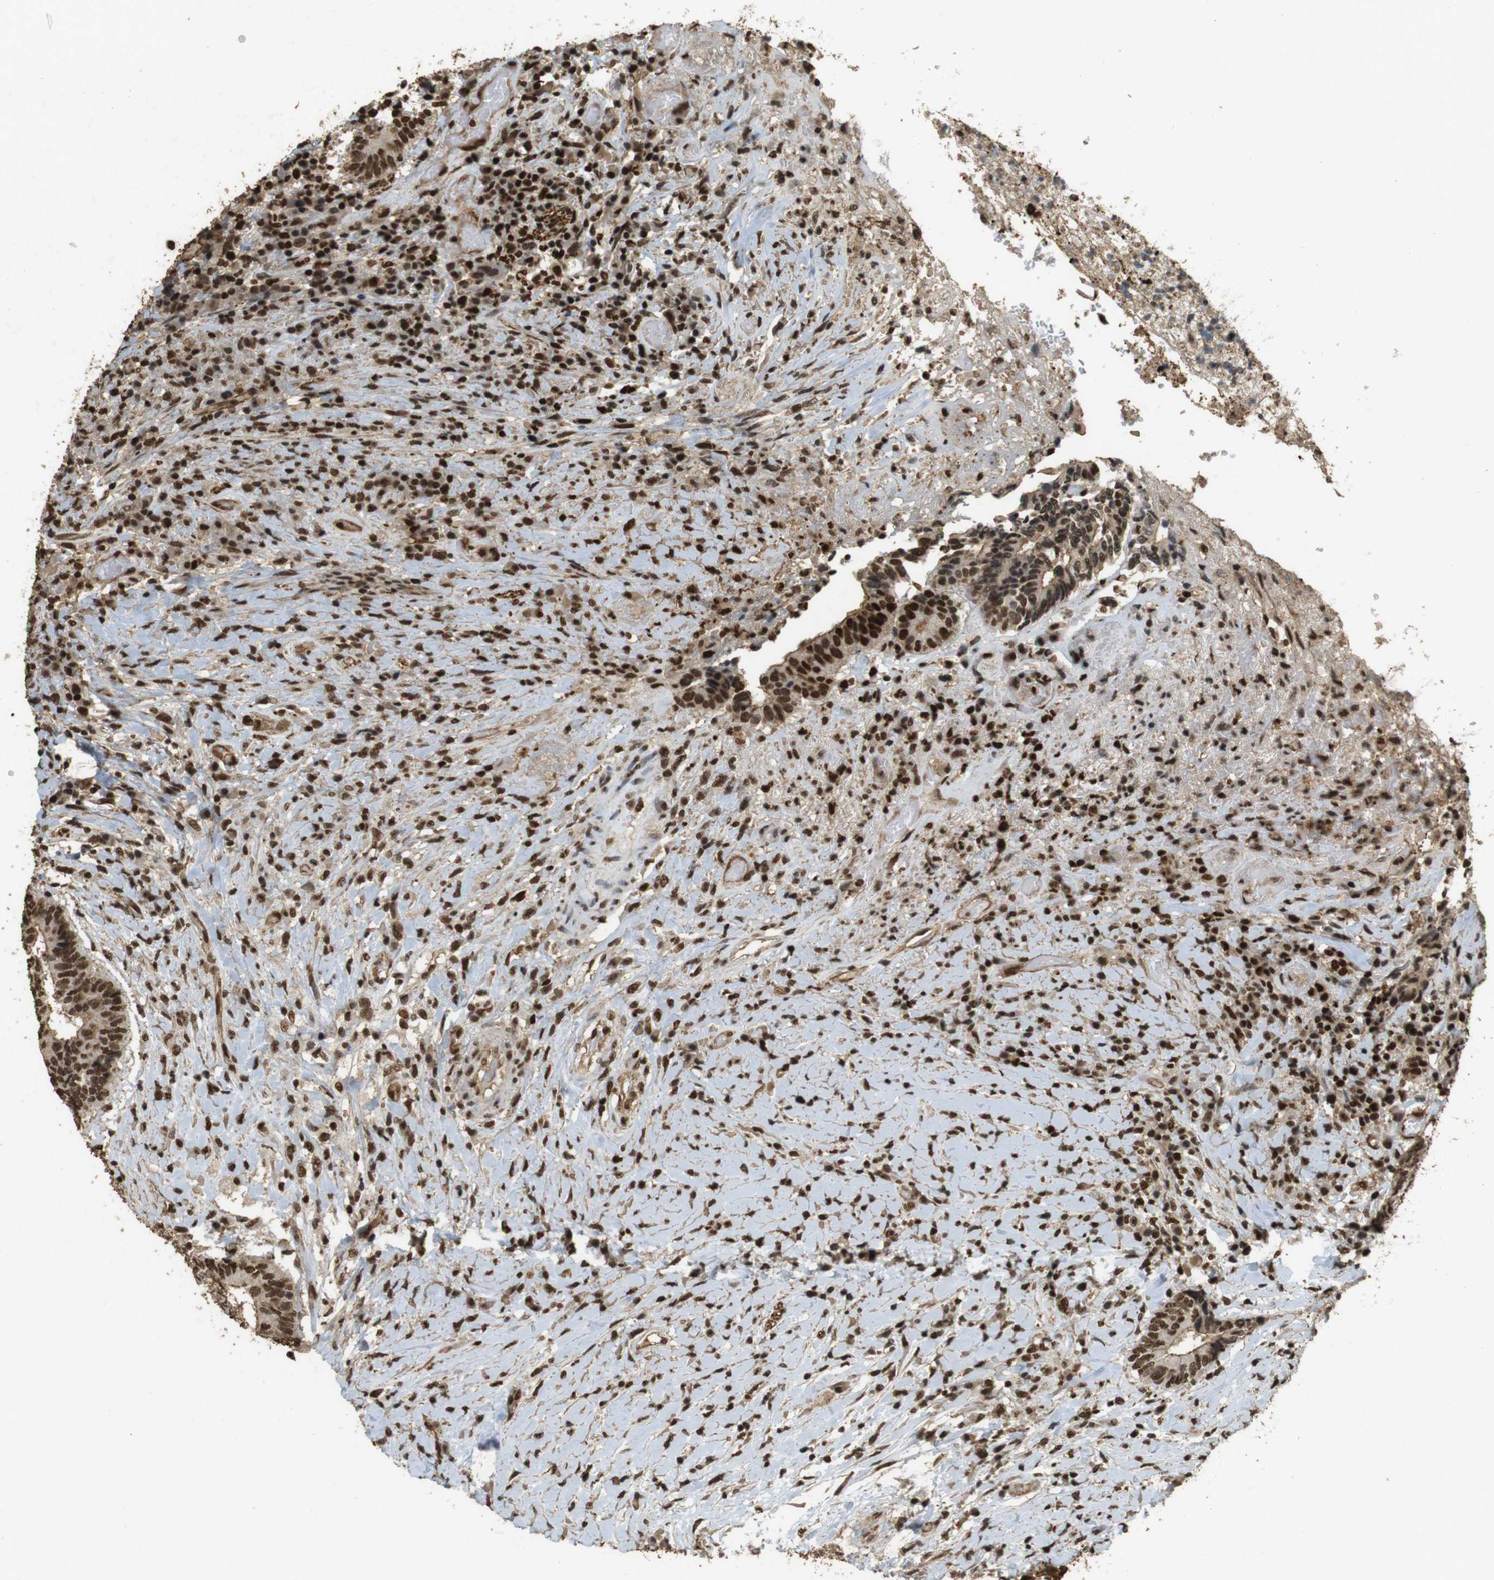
{"staining": {"intensity": "moderate", "quantity": ">75%", "location": "cytoplasmic/membranous,nuclear"}, "tissue": "colorectal cancer", "cell_type": "Tumor cells", "image_type": "cancer", "snomed": [{"axis": "morphology", "description": "Adenocarcinoma, NOS"}, {"axis": "topography", "description": "Rectum"}], "caption": "The immunohistochemical stain shows moderate cytoplasmic/membranous and nuclear expression in tumor cells of colorectal cancer tissue.", "gene": "GATA4", "patient": {"sex": "male", "age": 63}}